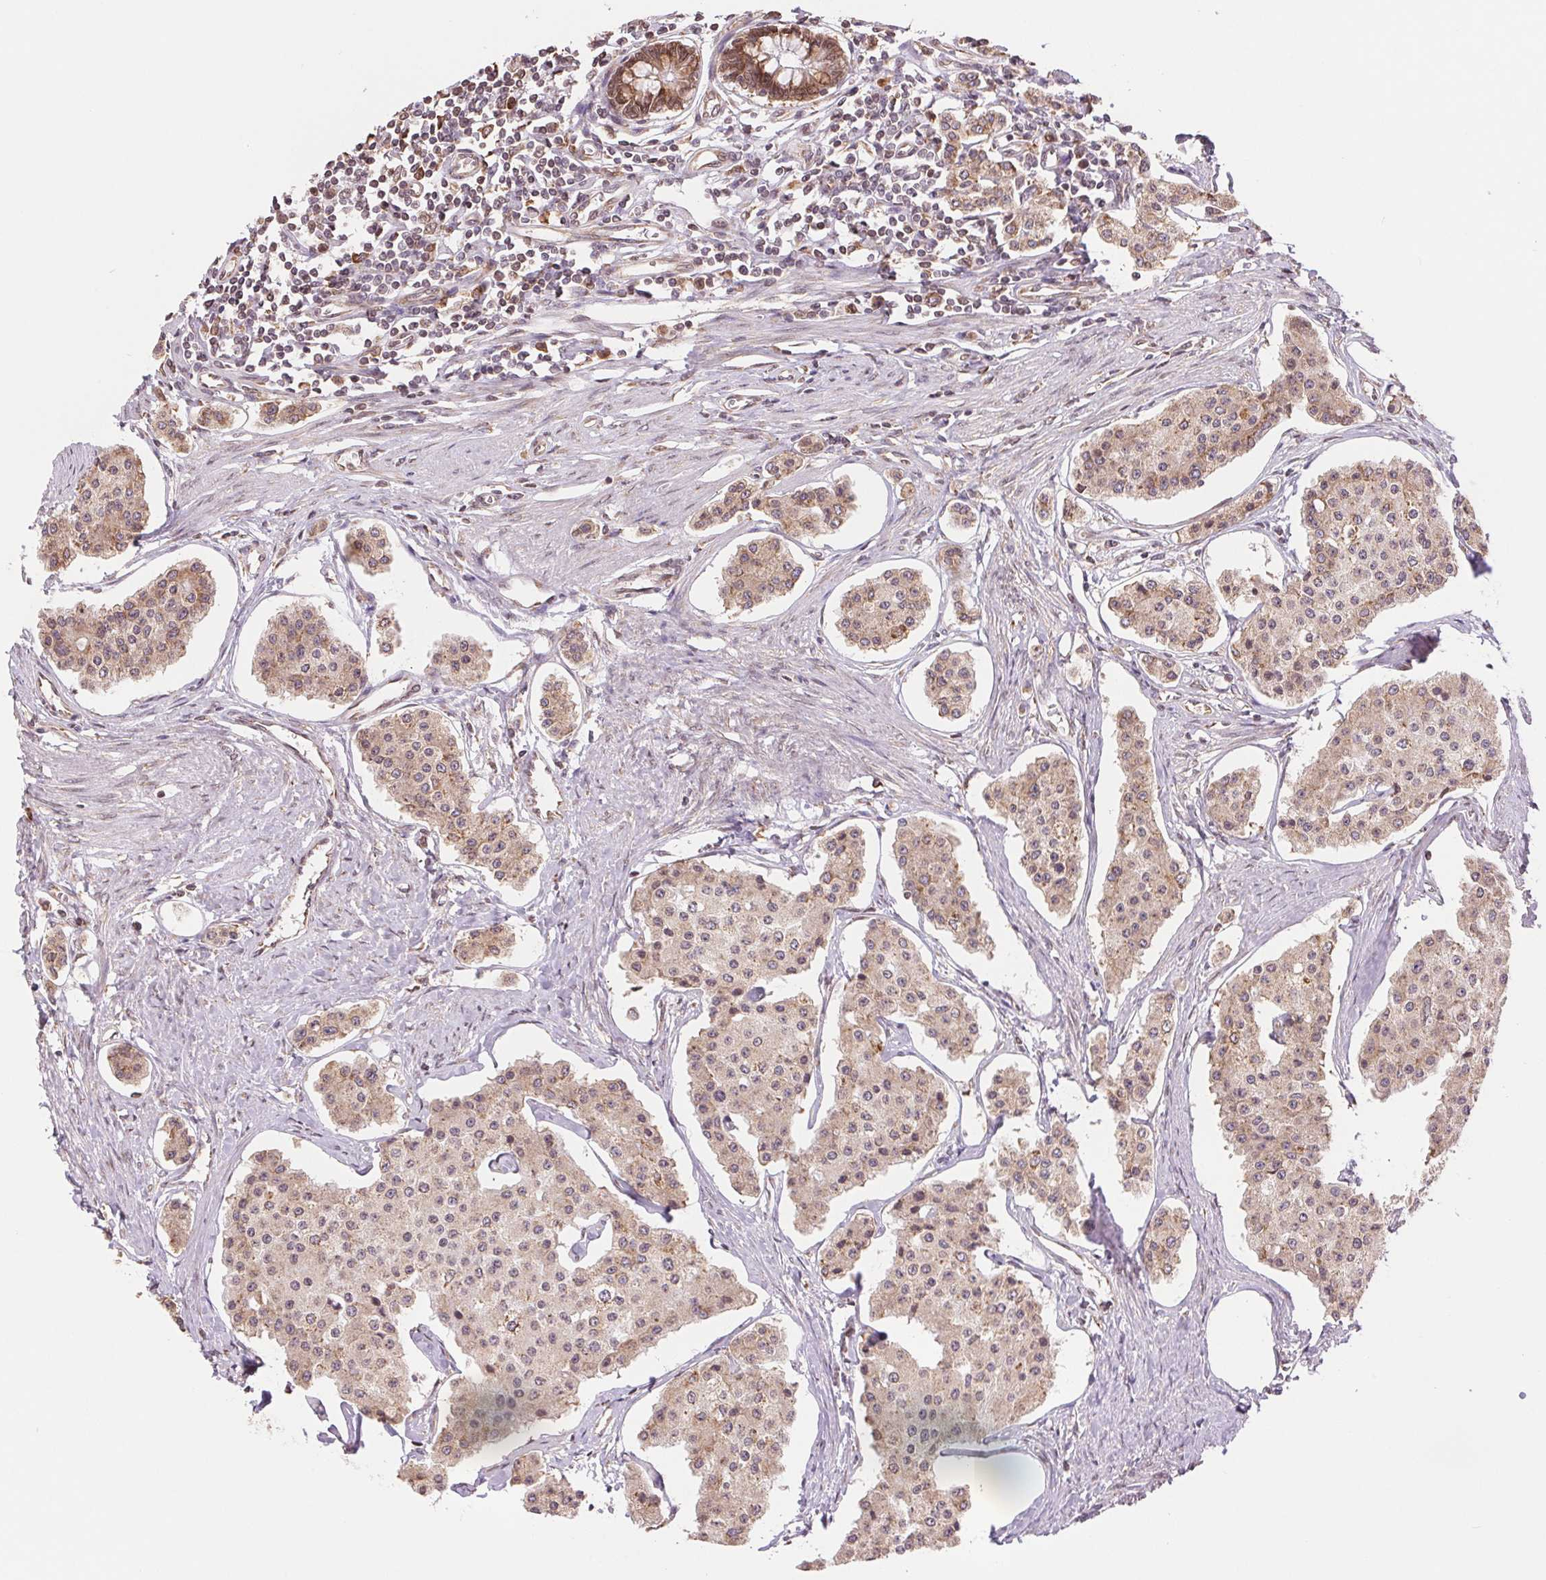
{"staining": {"intensity": "weak", "quantity": ">75%", "location": "cytoplasmic/membranous,nuclear"}, "tissue": "carcinoid", "cell_type": "Tumor cells", "image_type": "cancer", "snomed": [{"axis": "morphology", "description": "Carcinoid, malignant, NOS"}, {"axis": "topography", "description": "Small intestine"}], "caption": "Tumor cells demonstrate weak cytoplasmic/membranous and nuclear staining in approximately >75% of cells in carcinoid (malignant).", "gene": "RPN1", "patient": {"sex": "female", "age": 65}}